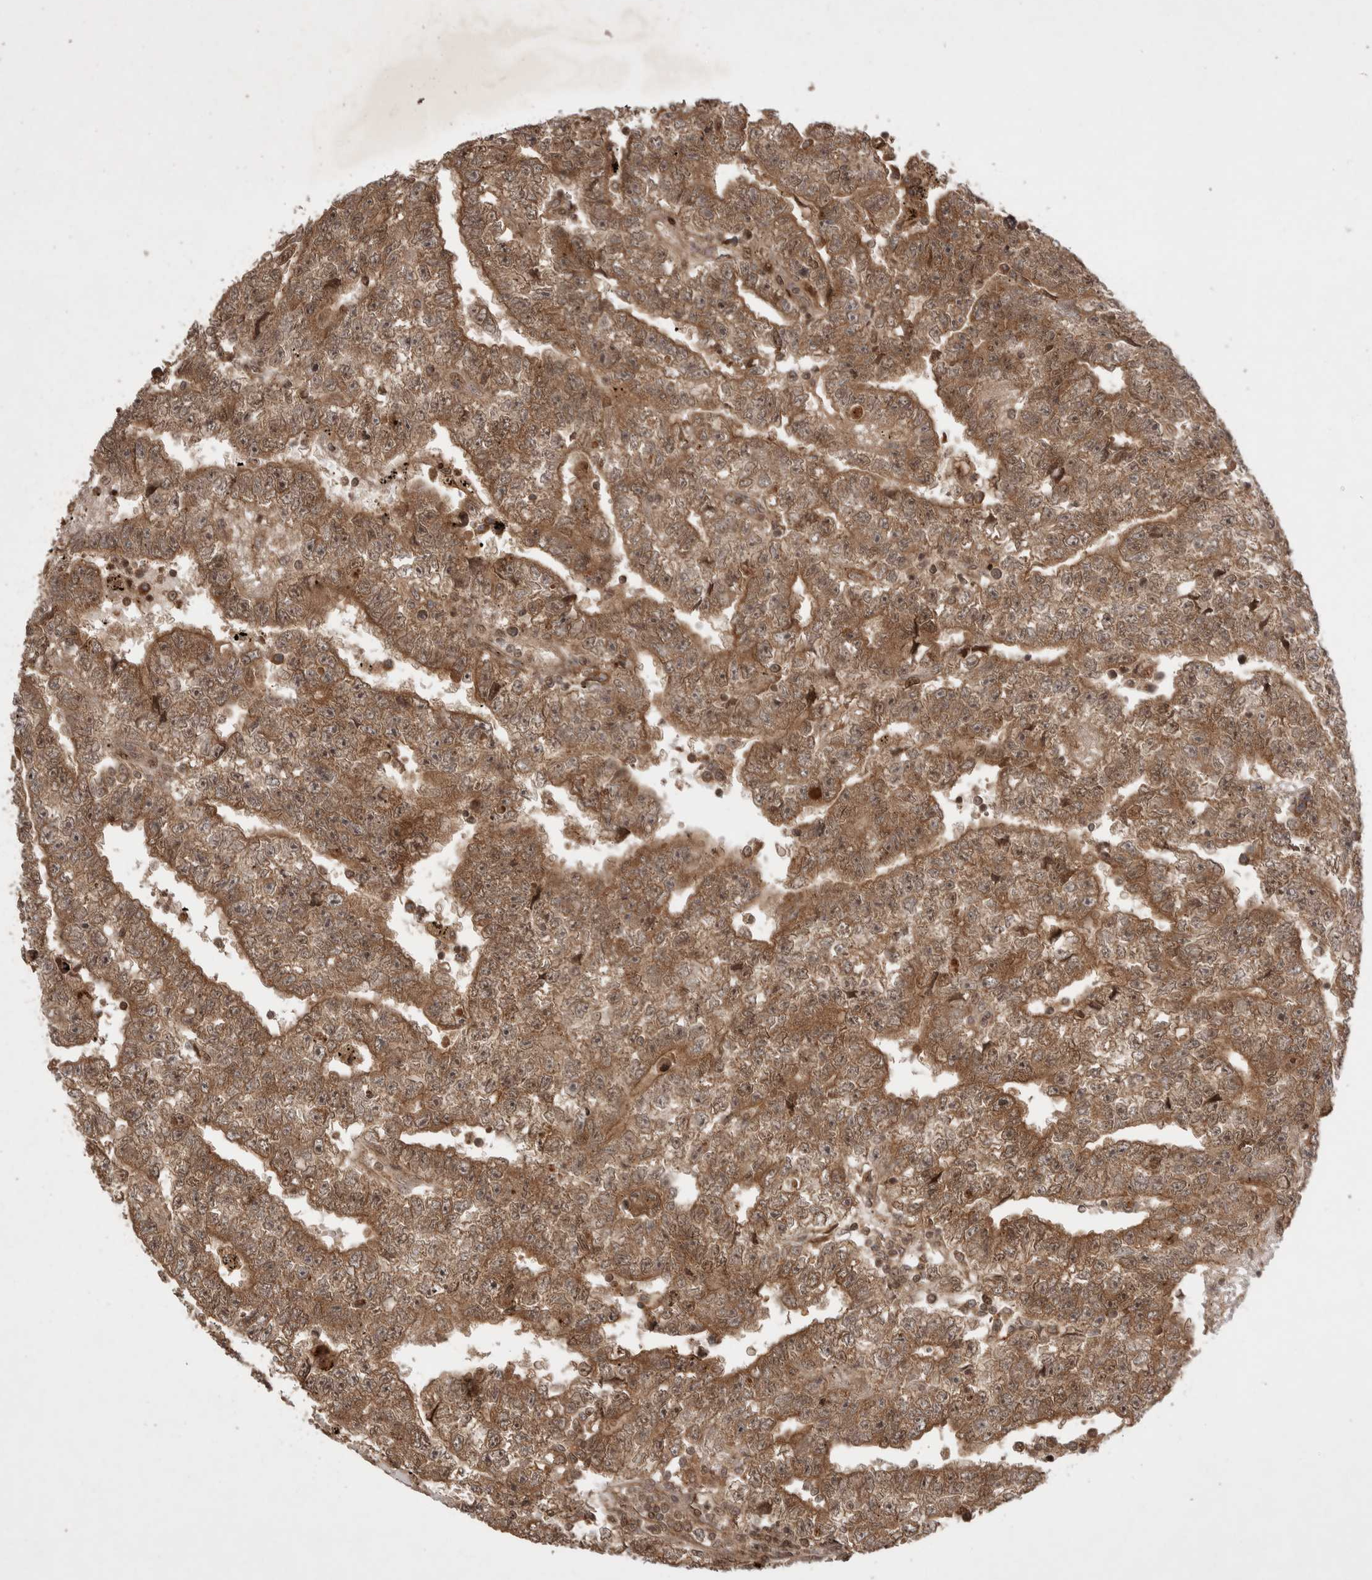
{"staining": {"intensity": "moderate", "quantity": ">75%", "location": "cytoplasmic/membranous"}, "tissue": "testis cancer", "cell_type": "Tumor cells", "image_type": "cancer", "snomed": [{"axis": "morphology", "description": "Carcinoma, Embryonal, NOS"}, {"axis": "topography", "description": "Testis"}], "caption": "Immunohistochemistry (DAB (3,3'-diaminobenzidine)) staining of embryonal carcinoma (testis) exhibits moderate cytoplasmic/membranous protein positivity in about >75% of tumor cells.", "gene": "FAM221A", "patient": {"sex": "male", "age": 25}}